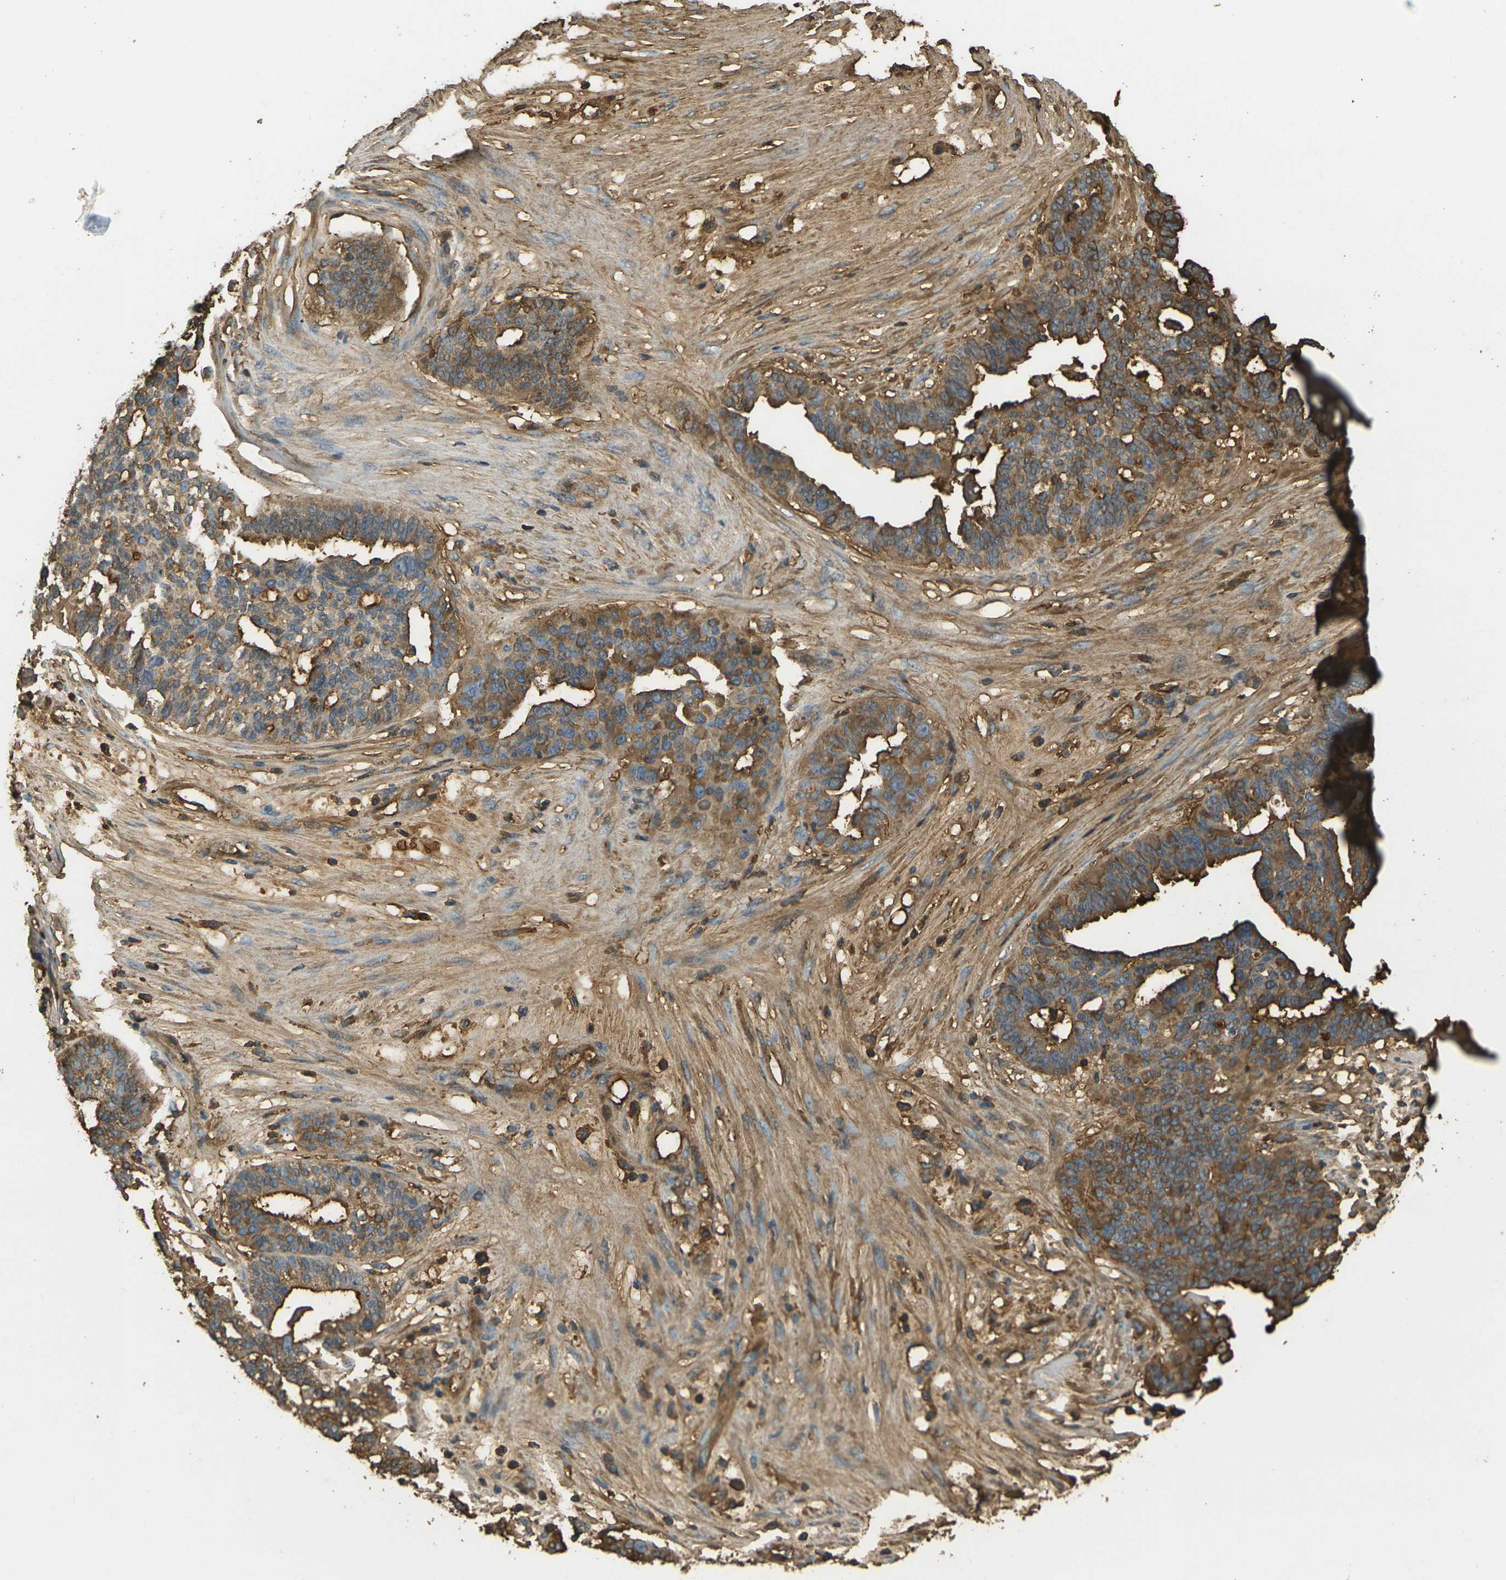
{"staining": {"intensity": "strong", "quantity": ">75%", "location": "cytoplasmic/membranous"}, "tissue": "ovarian cancer", "cell_type": "Tumor cells", "image_type": "cancer", "snomed": [{"axis": "morphology", "description": "Cystadenocarcinoma, serous, NOS"}, {"axis": "topography", "description": "Ovary"}], "caption": "Ovarian cancer (serous cystadenocarcinoma) stained for a protein shows strong cytoplasmic/membranous positivity in tumor cells.", "gene": "PLCD1", "patient": {"sex": "female", "age": 59}}